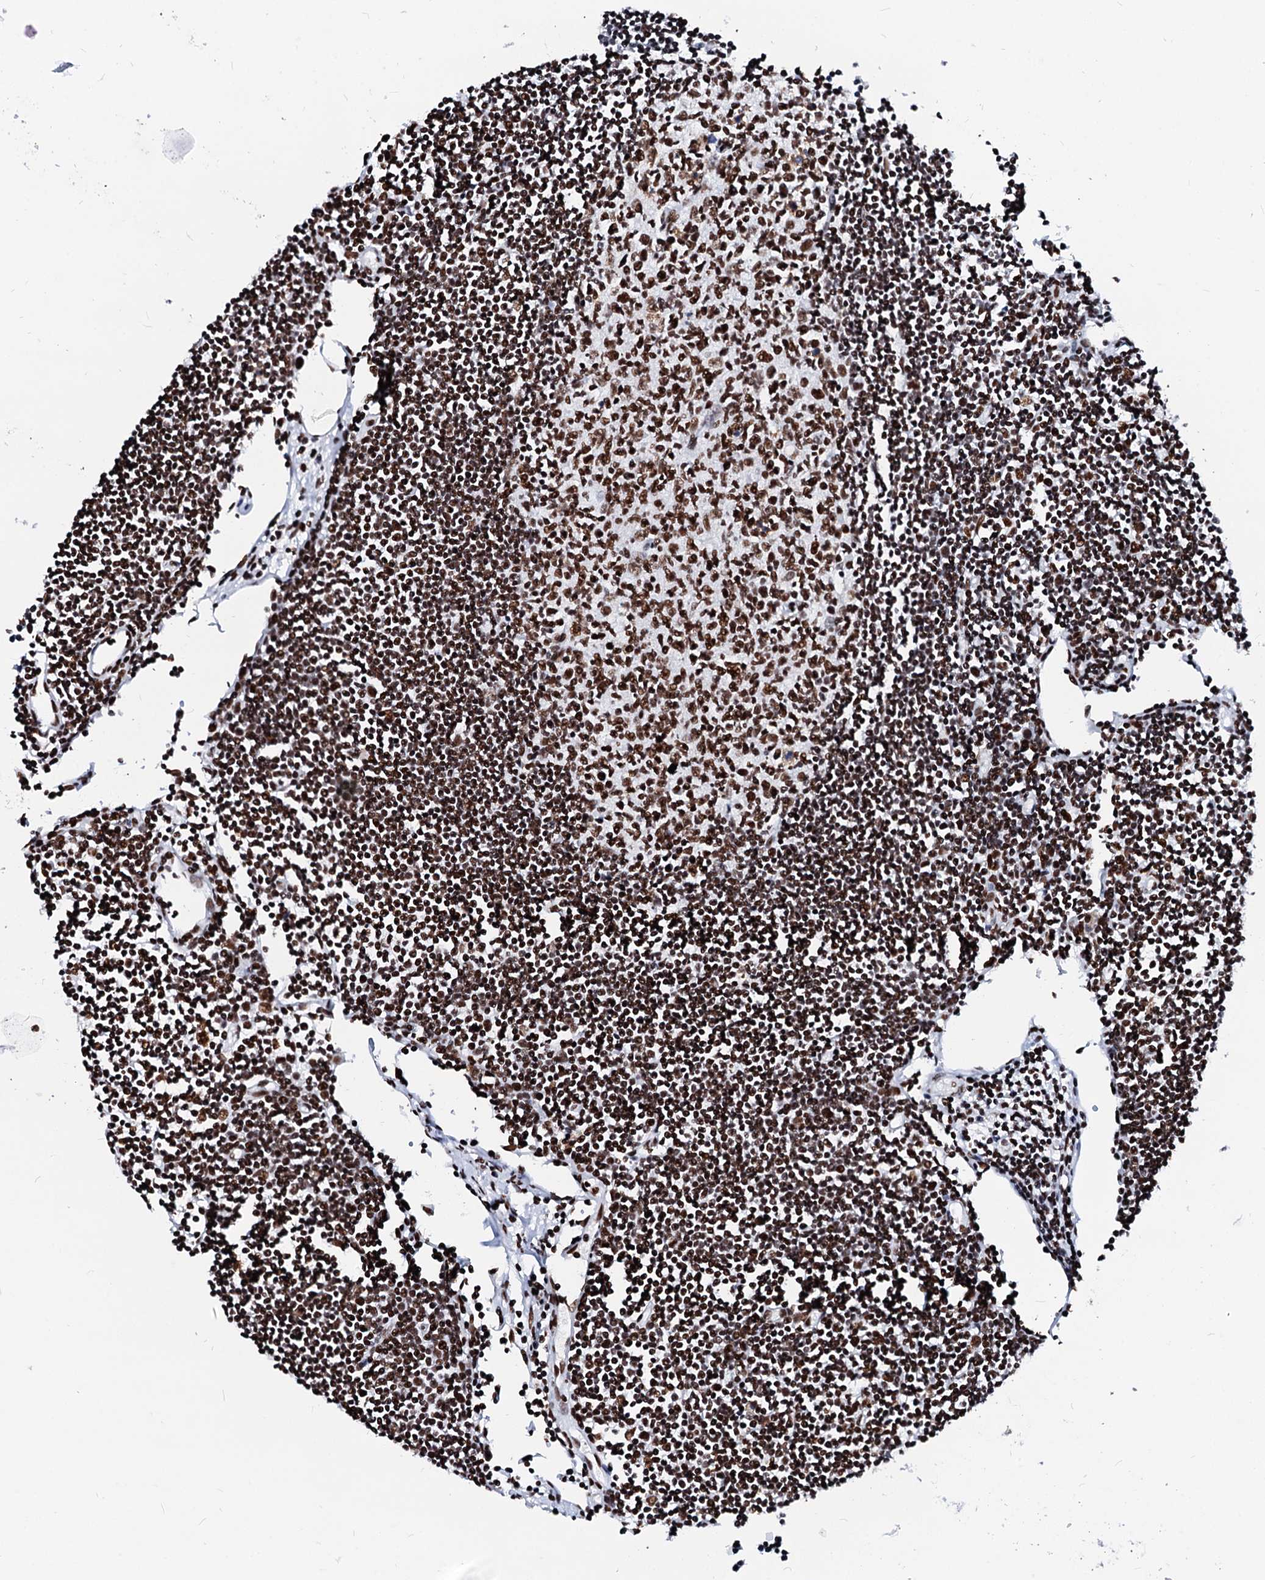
{"staining": {"intensity": "strong", "quantity": ">75%", "location": "nuclear"}, "tissue": "lymph node", "cell_type": "Germinal center cells", "image_type": "normal", "snomed": [{"axis": "morphology", "description": "Normal tissue, NOS"}, {"axis": "topography", "description": "Lymph node"}], "caption": "Immunohistochemistry (IHC) histopathology image of benign human lymph node stained for a protein (brown), which reveals high levels of strong nuclear expression in about >75% of germinal center cells.", "gene": "RALY", "patient": {"sex": "female", "age": 11}}